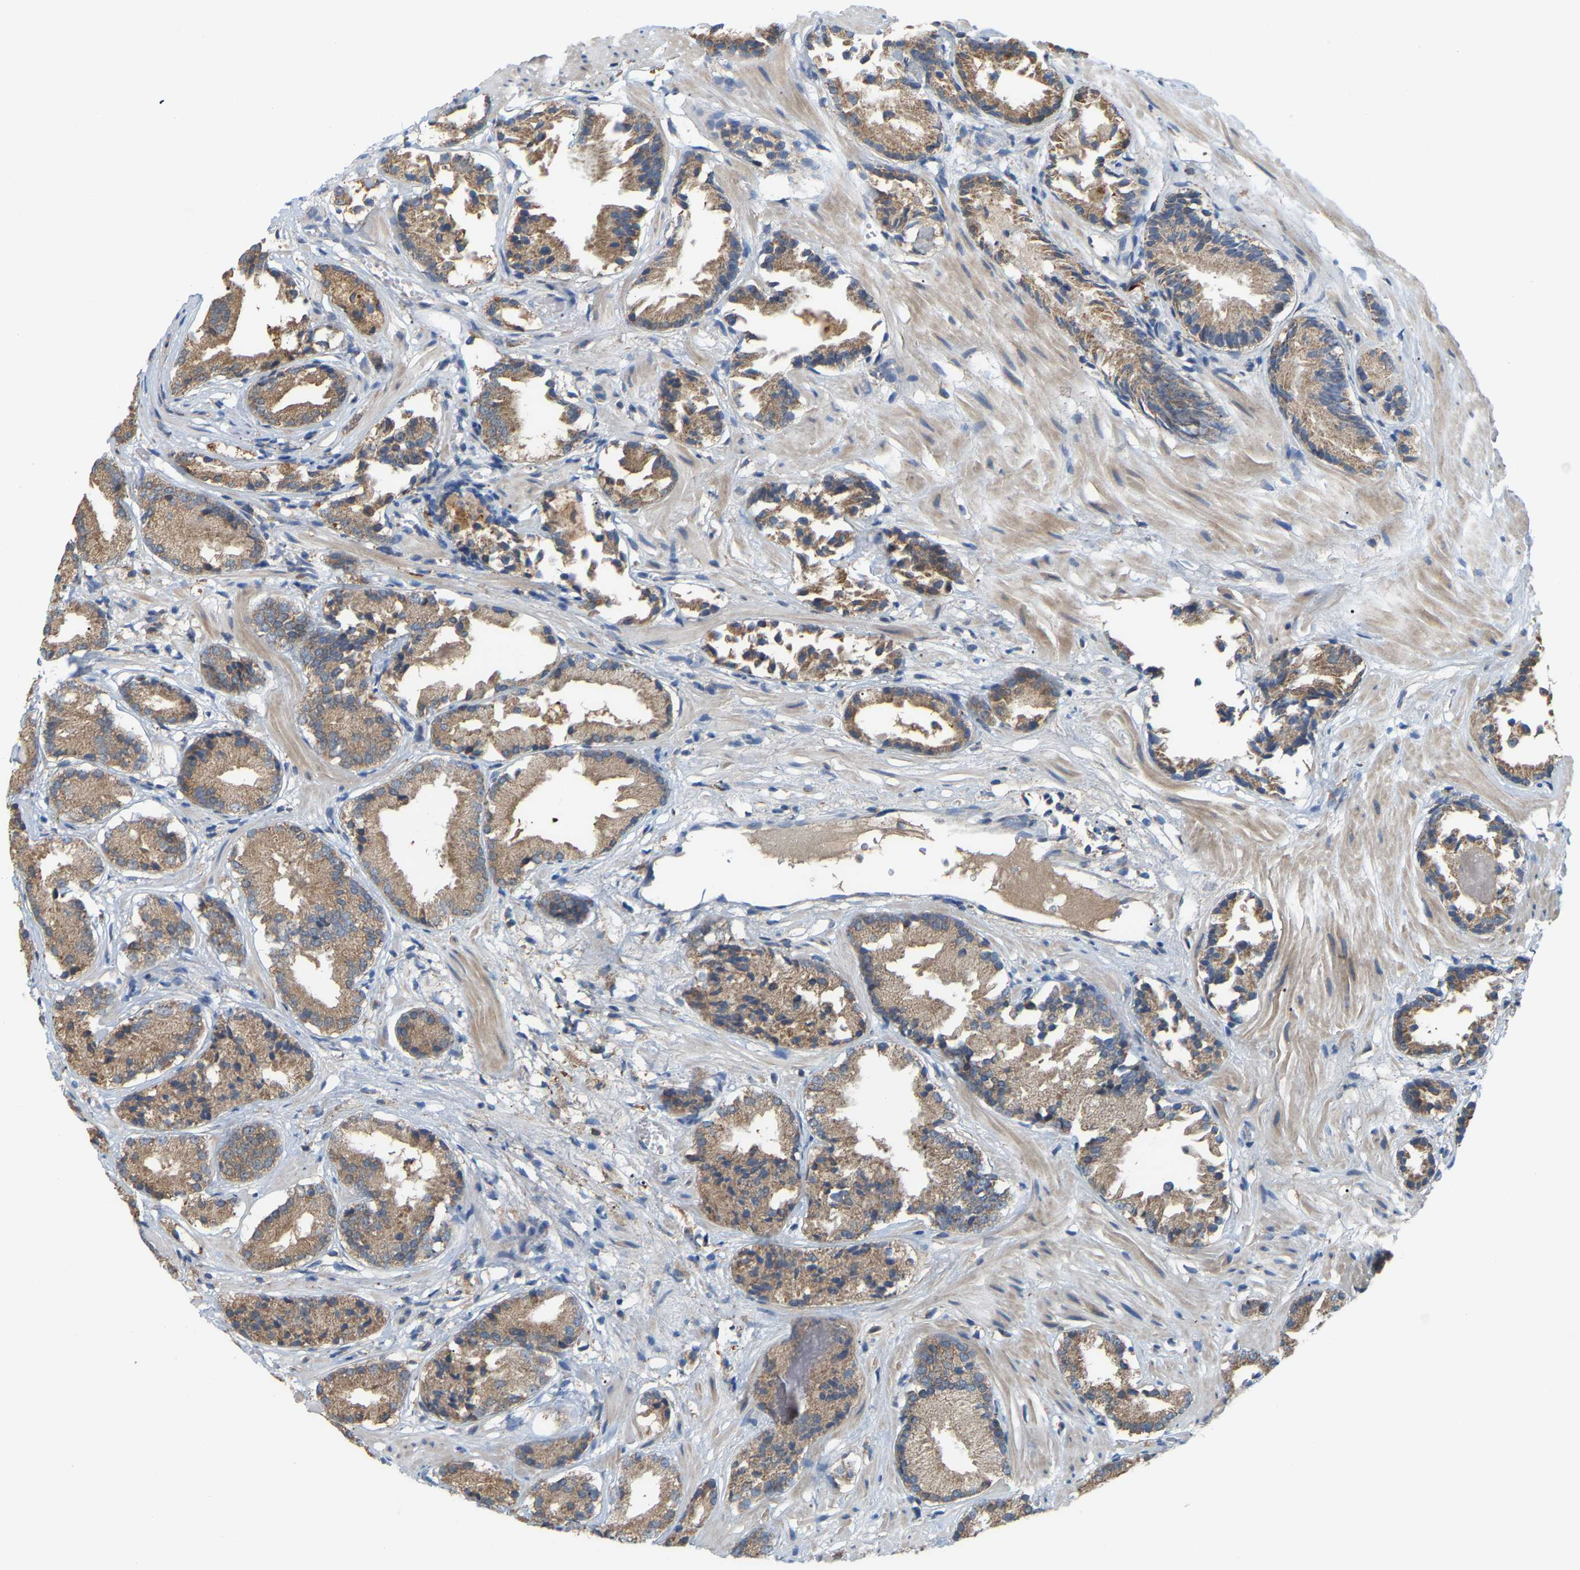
{"staining": {"intensity": "moderate", "quantity": ">75%", "location": "cytoplasmic/membranous"}, "tissue": "prostate cancer", "cell_type": "Tumor cells", "image_type": "cancer", "snomed": [{"axis": "morphology", "description": "Adenocarcinoma, Low grade"}, {"axis": "topography", "description": "Prostate"}], "caption": "High-magnification brightfield microscopy of prostate cancer stained with DAB (3,3'-diaminobenzidine) (brown) and counterstained with hematoxylin (blue). tumor cells exhibit moderate cytoplasmic/membranous expression is seen in about>75% of cells. Nuclei are stained in blue.", "gene": "CROT", "patient": {"sex": "male", "age": 51}}